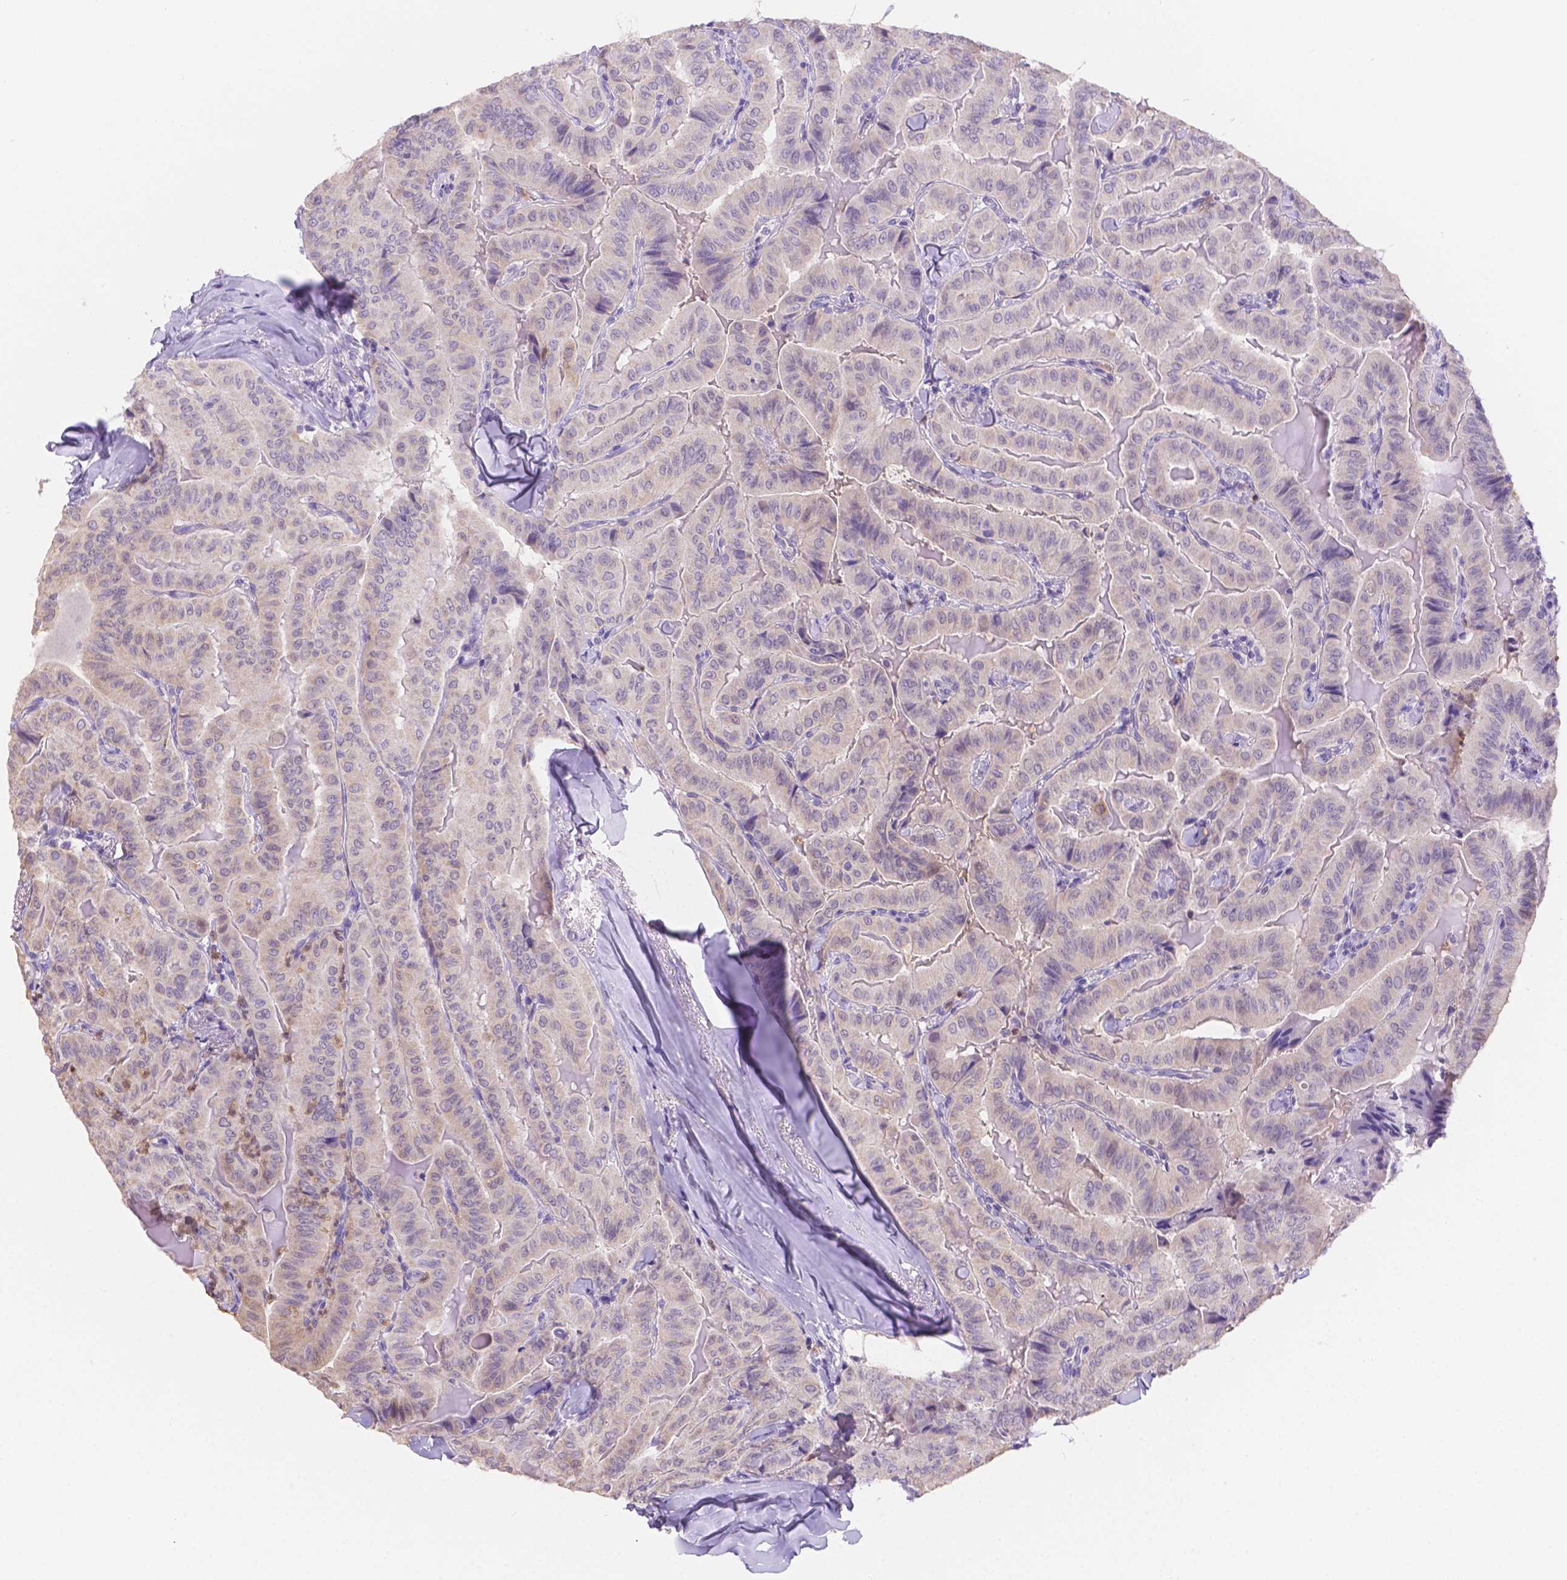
{"staining": {"intensity": "negative", "quantity": "none", "location": "none"}, "tissue": "thyroid cancer", "cell_type": "Tumor cells", "image_type": "cancer", "snomed": [{"axis": "morphology", "description": "Papillary adenocarcinoma, NOS"}, {"axis": "topography", "description": "Thyroid gland"}], "caption": "A high-resolution micrograph shows immunohistochemistry staining of thyroid cancer (papillary adenocarcinoma), which reveals no significant expression in tumor cells.", "gene": "NXPE2", "patient": {"sex": "female", "age": 68}}